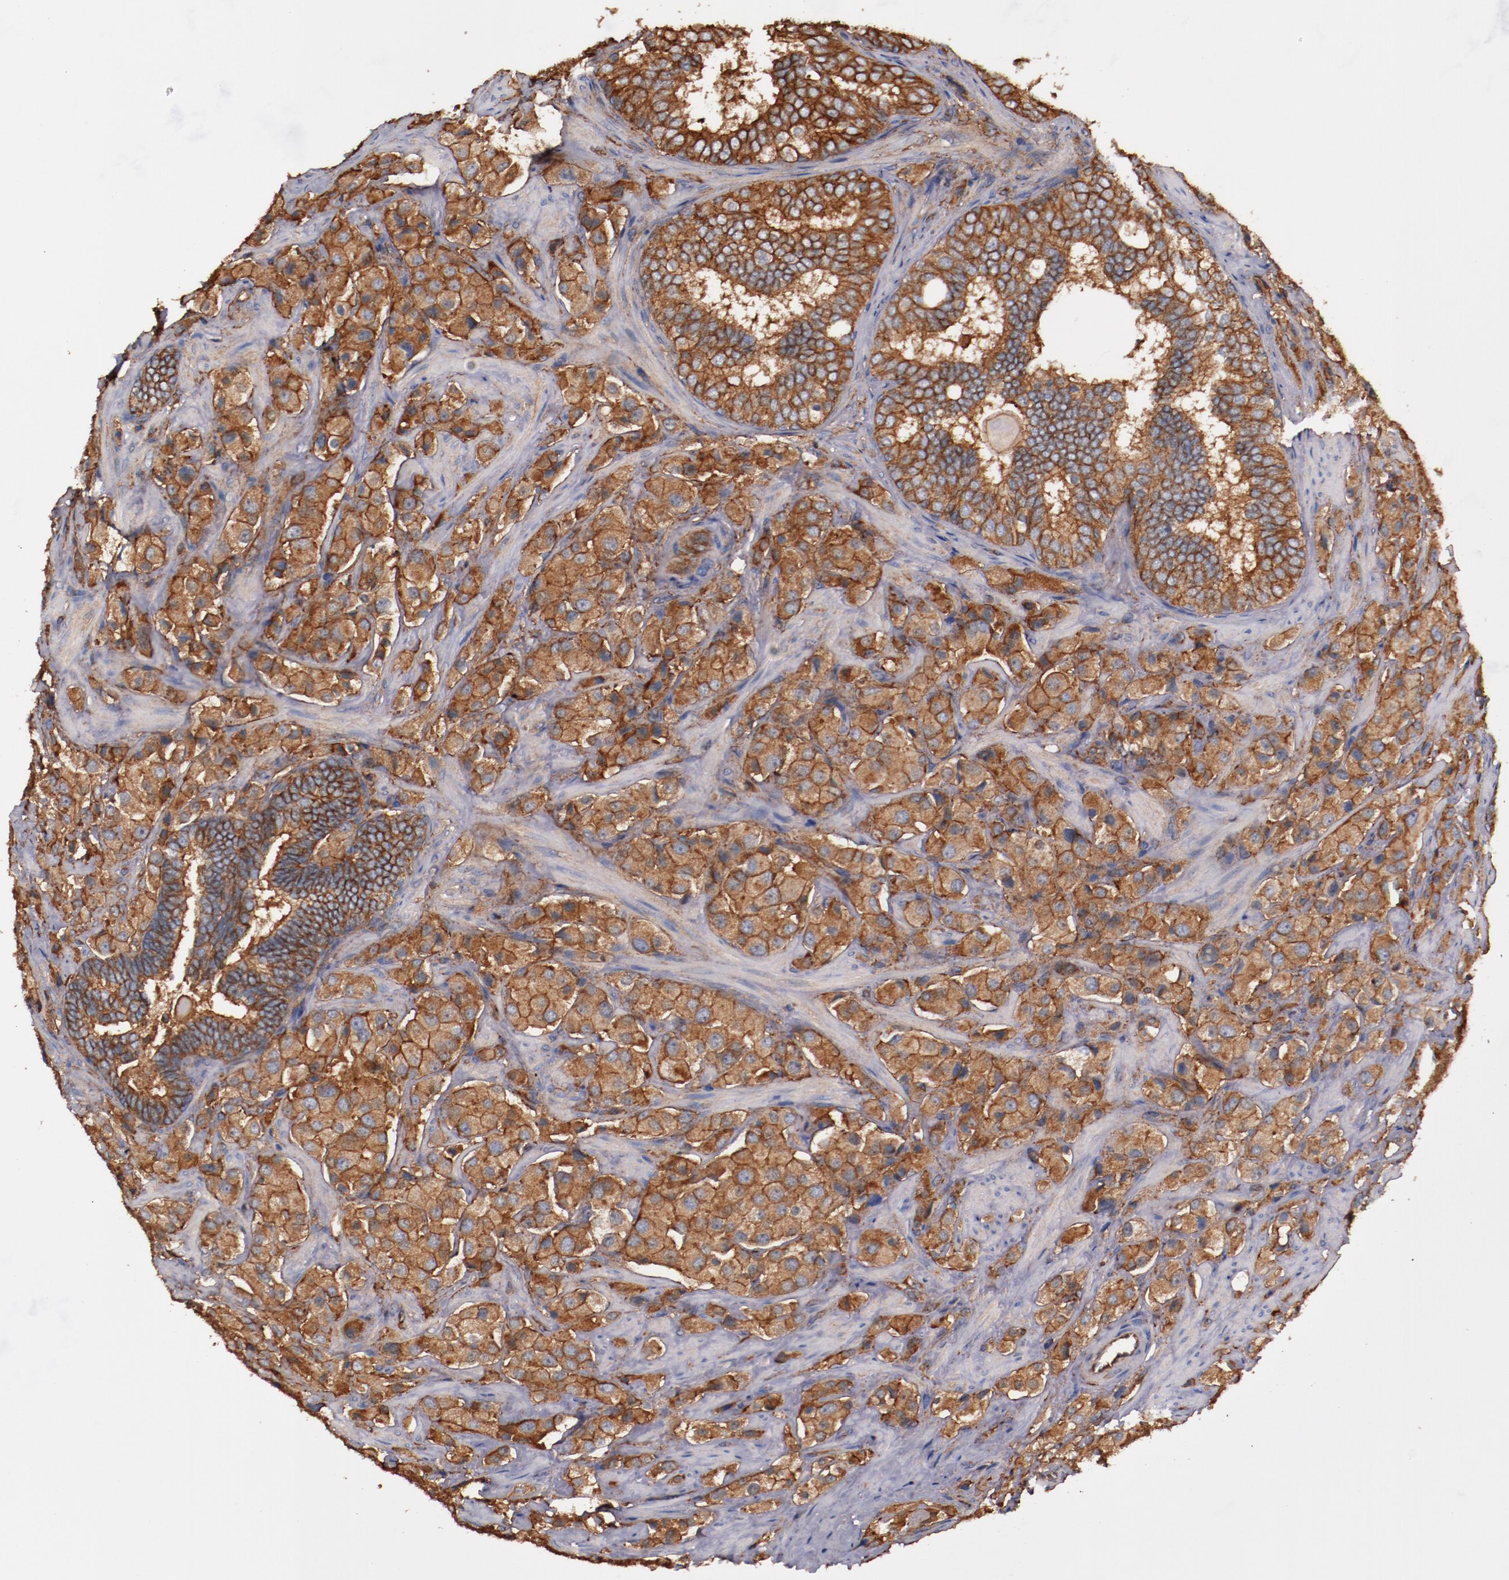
{"staining": {"intensity": "strong", "quantity": ">75%", "location": "cytoplasmic/membranous"}, "tissue": "prostate cancer", "cell_type": "Tumor cells", "image_type": "cancer", "snomed": [{"axis": "morphology", "description": "Adenocarcinoma, Medium grade"}, {"axis": "topography", "description": "Prostate"}], "caption": "An IHC micrograph of tumor tissue is shown. Protein staining in brown labels strong cytoplasmic/membranous positivity in prostate medium-grade adenocarcinoma within tumor cells. (IHC, brightfield microscopy, high magnification).", "gene": "TMOD3", "patient": {"sex": "male", "age": 70}}